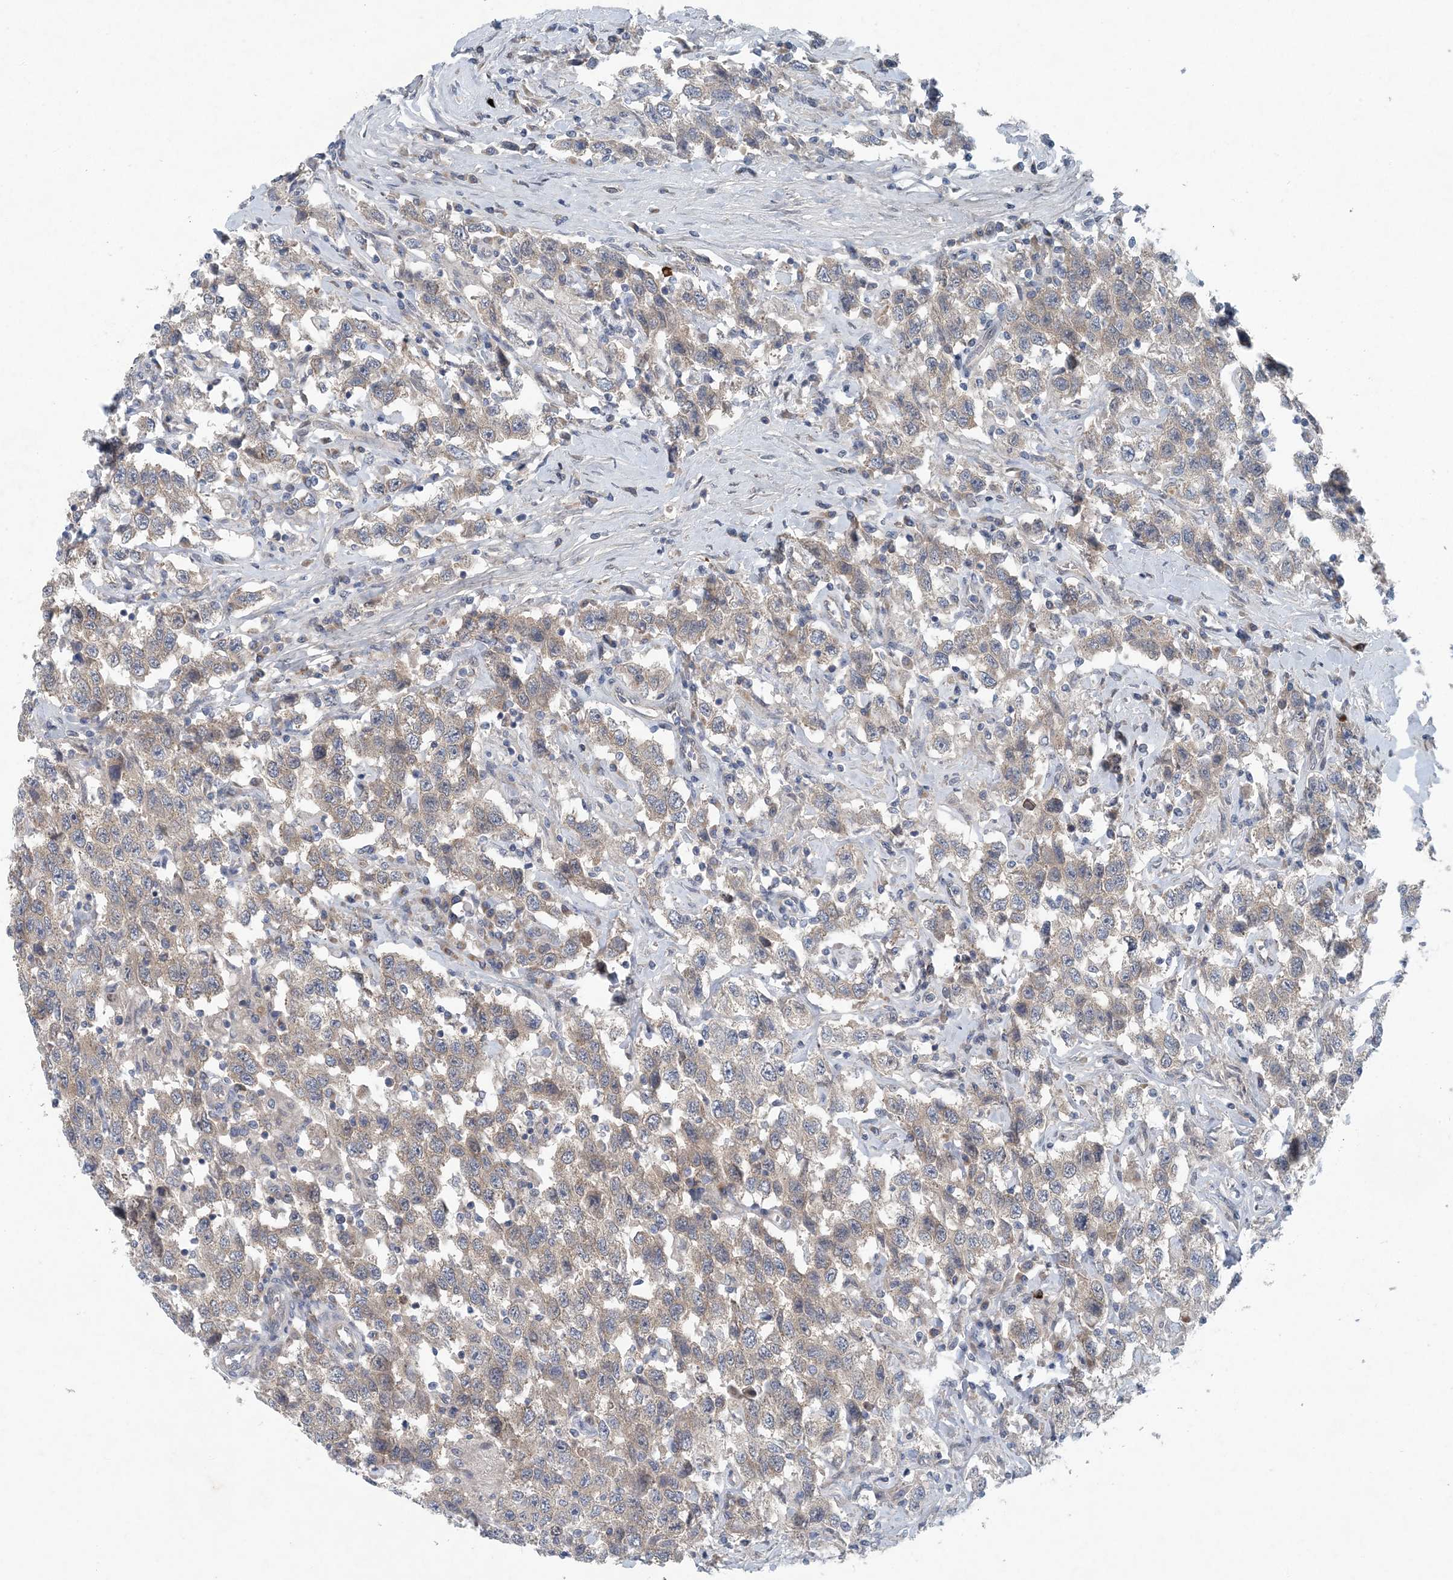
{"staining": {"intensity": "weak", "quantity": ">75%", "location": "cytoplasmic/membranous"}, "tissue": "testis cancer", "cell_type": "Tumor cells", "image_type": "cancer", "snomed": [{"axis": "morphology", "description": "Seminoma, NOS"}, {"axis": "topography", "description": "Testis"}], "caption": "Testis cancer (seminoma) stained with a brown dye demonstrates weak cytoplasmic/membranous positive positivity in about >75% of tumor cells.", "gene": "HIKESHI", "patient": {"sex": "male", "age": 41}}